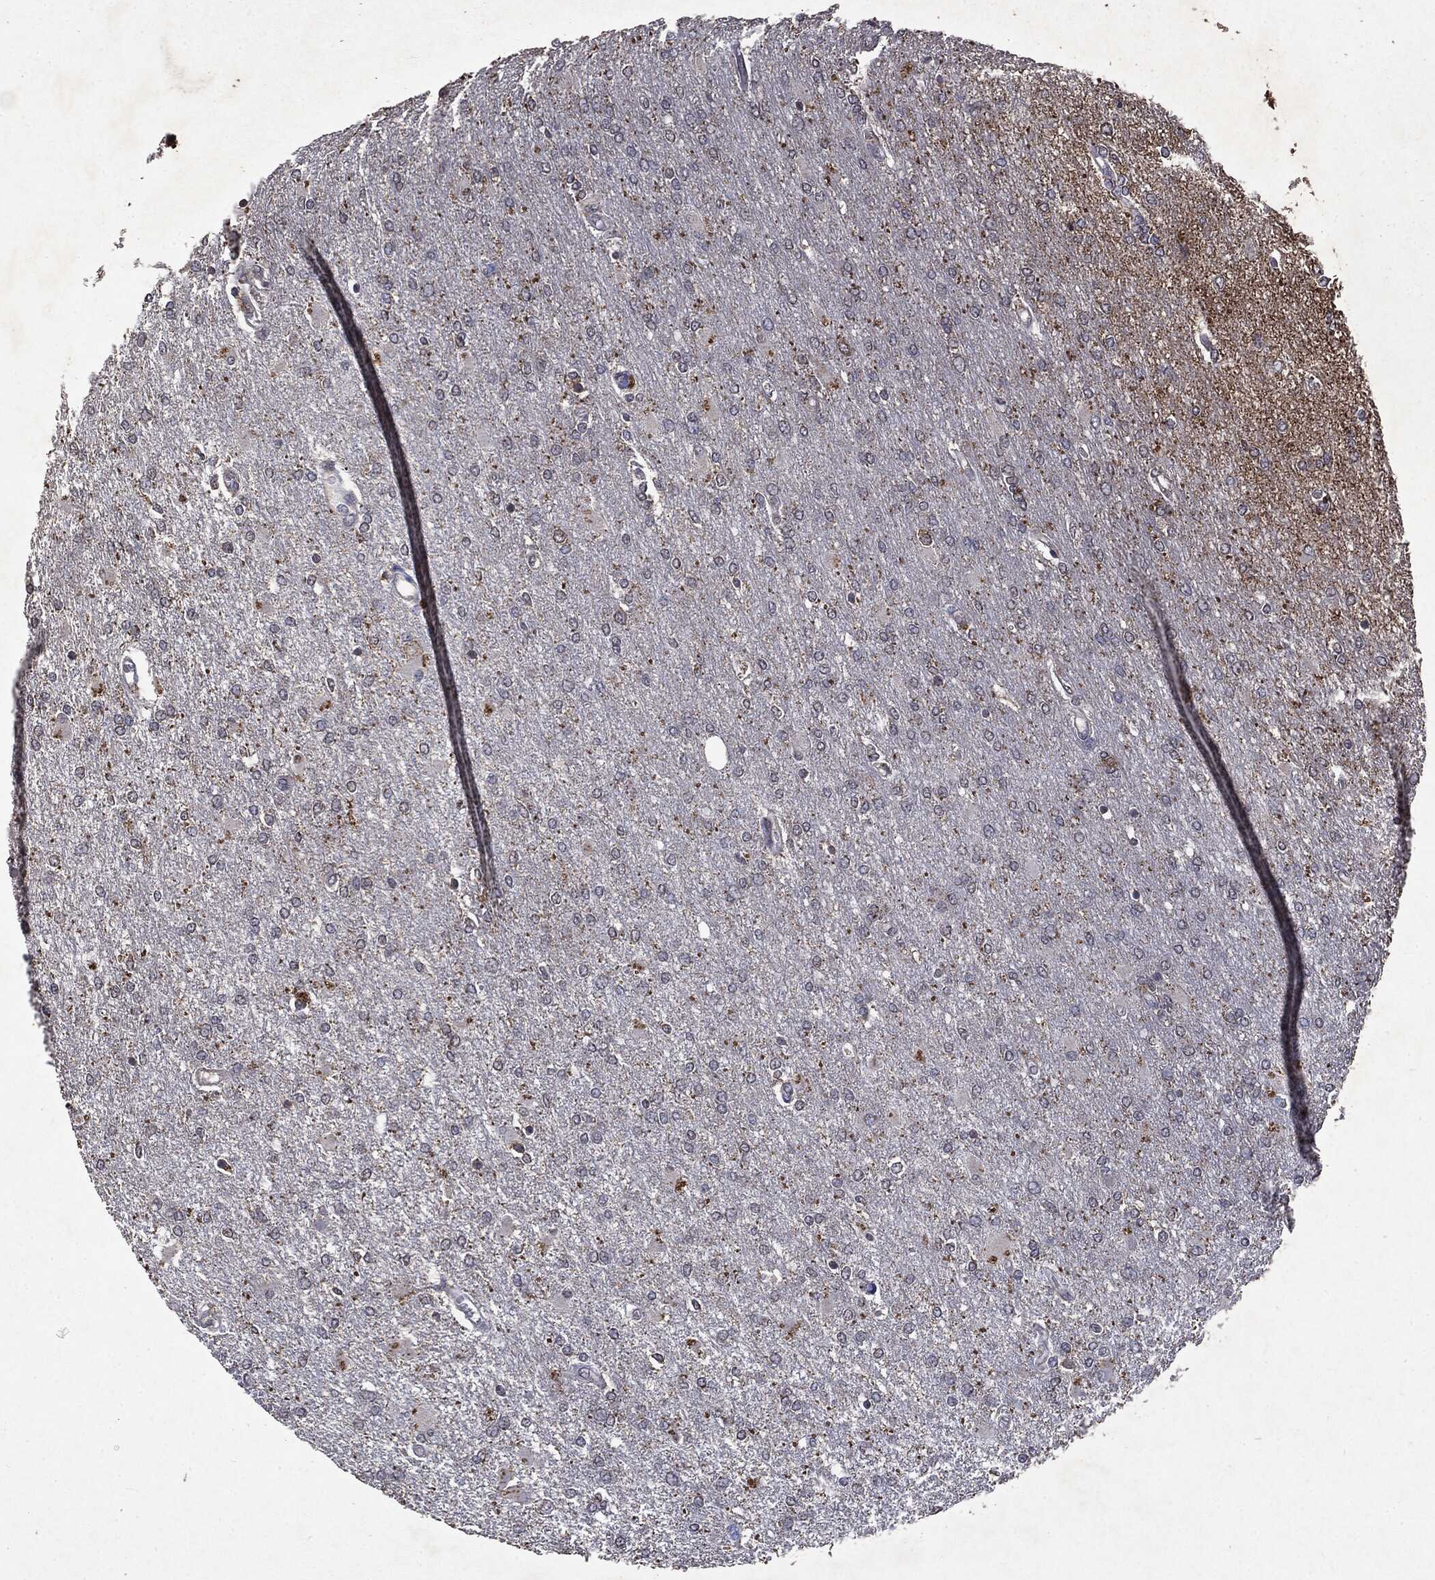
{"staining": {"intensity": "negative", "quantity": "none", "location": "none"}, "tissue": "glioma", "cell_type": "Tumor cells", "image_type": "cancer", "snomed": [{"axis": "morphology", "description": "Glioma, malignant, High grade"}, {"axis": "topography", "description": "Cerebral cortex"}], "caption": "Glioma was stained to show a protein in brown. There is no significant staining in tumor cells.", "gene": "PTEN", "patient": {"sex": "male", "age": 79}}